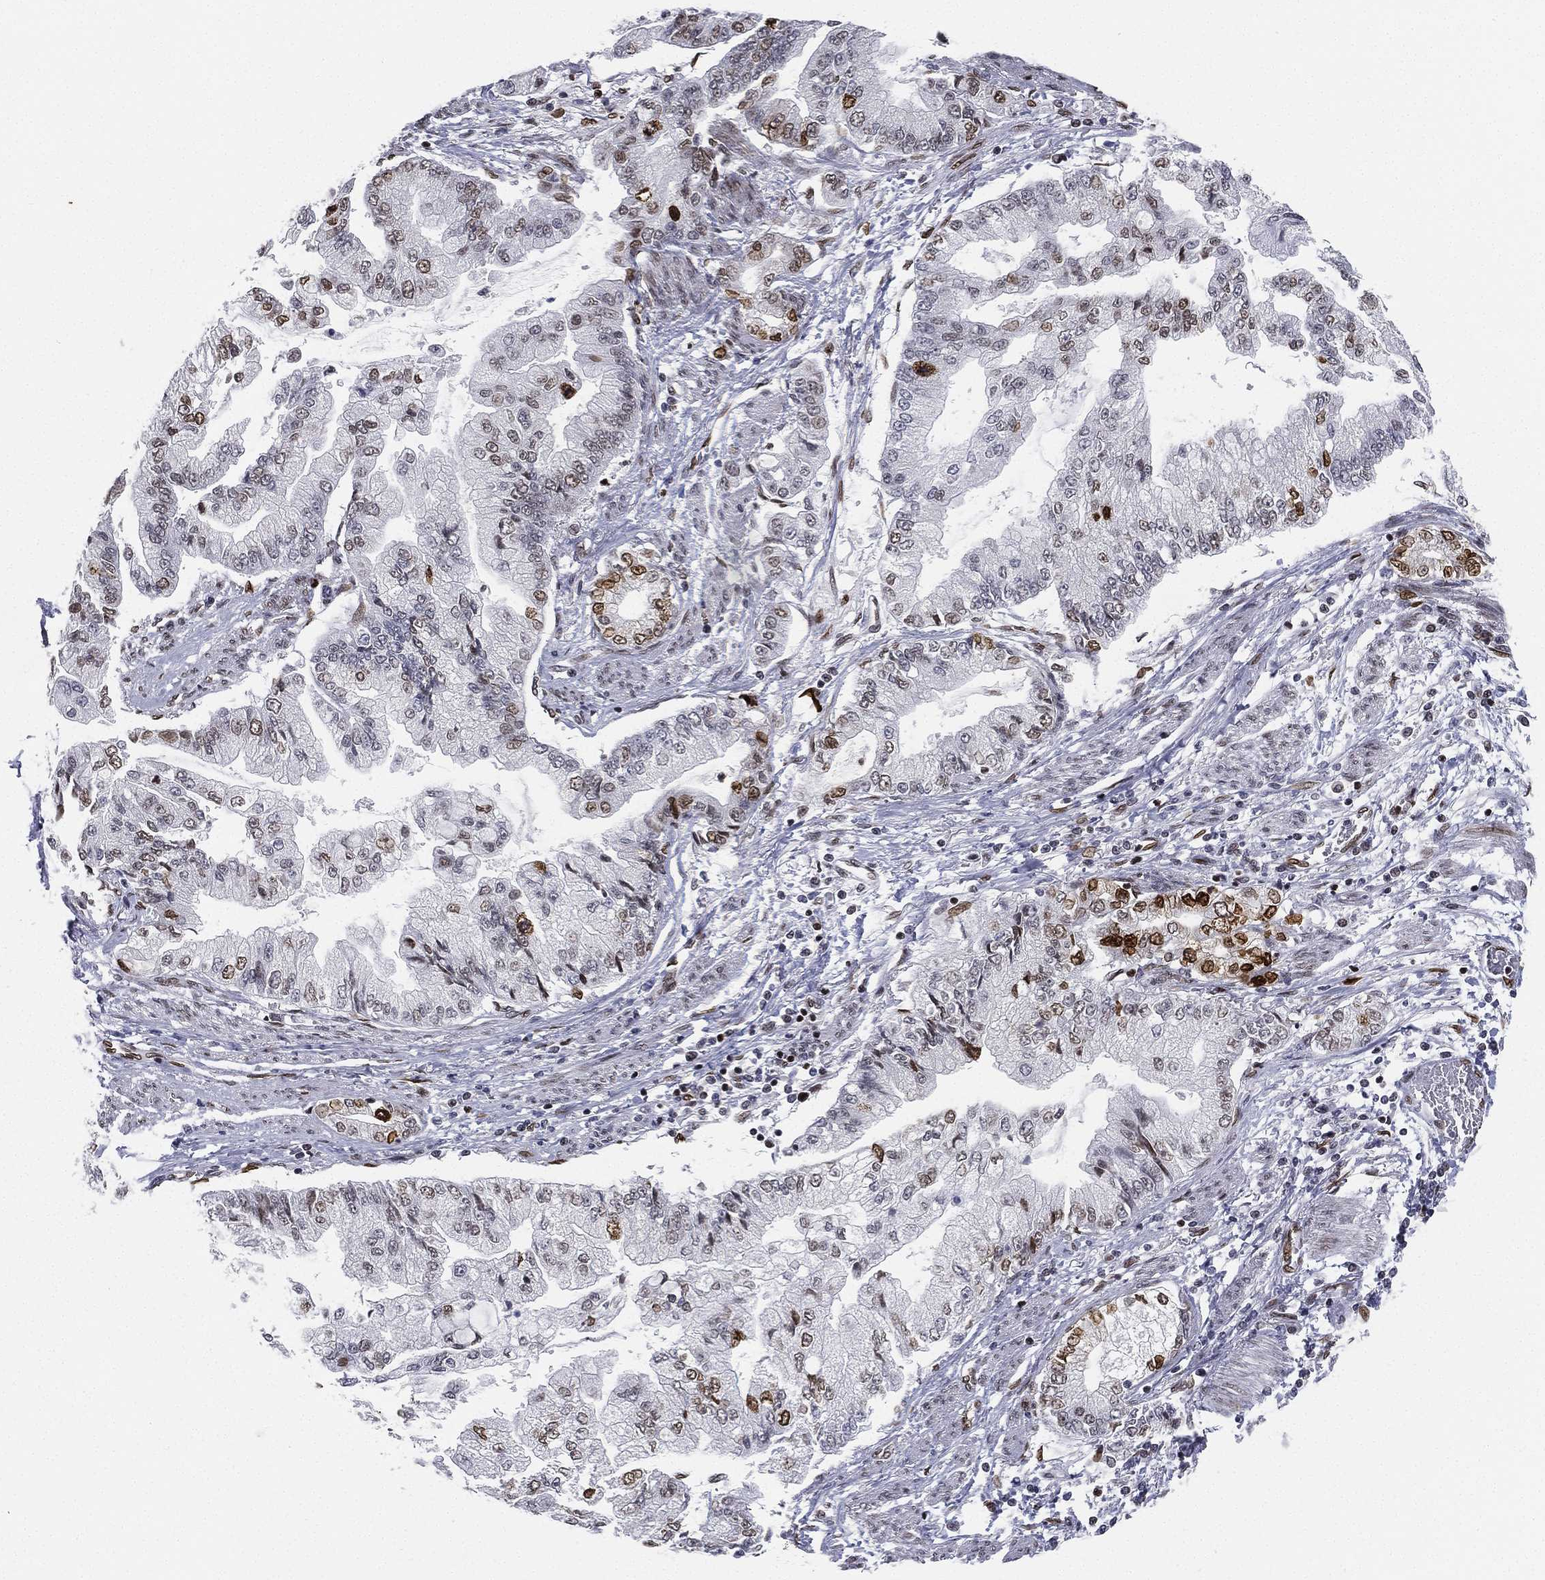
{"staining": {"intensity": "strong", "quantity": "25%-75%", "location": "nuclear"}, "tissue": "stomach cancer", "cell_type": "Tumor cells", "image_type": "cancer", "snomed": [{"axis": "morphology", "description": "Adenocarcinoma, NOS"}, {"axis": "topography", "description": "Stomach, upper"}], "caption": "The histopathology image reveals immunohistochemical staining of stomach cancer. There is strong nuclear expression is present in approximately 25%-75% of tumor cells. (IHC, brightfield microscopy, high magnification).", "gene": "LMNB1", "patient": {"sex": "female", "age": 74}}